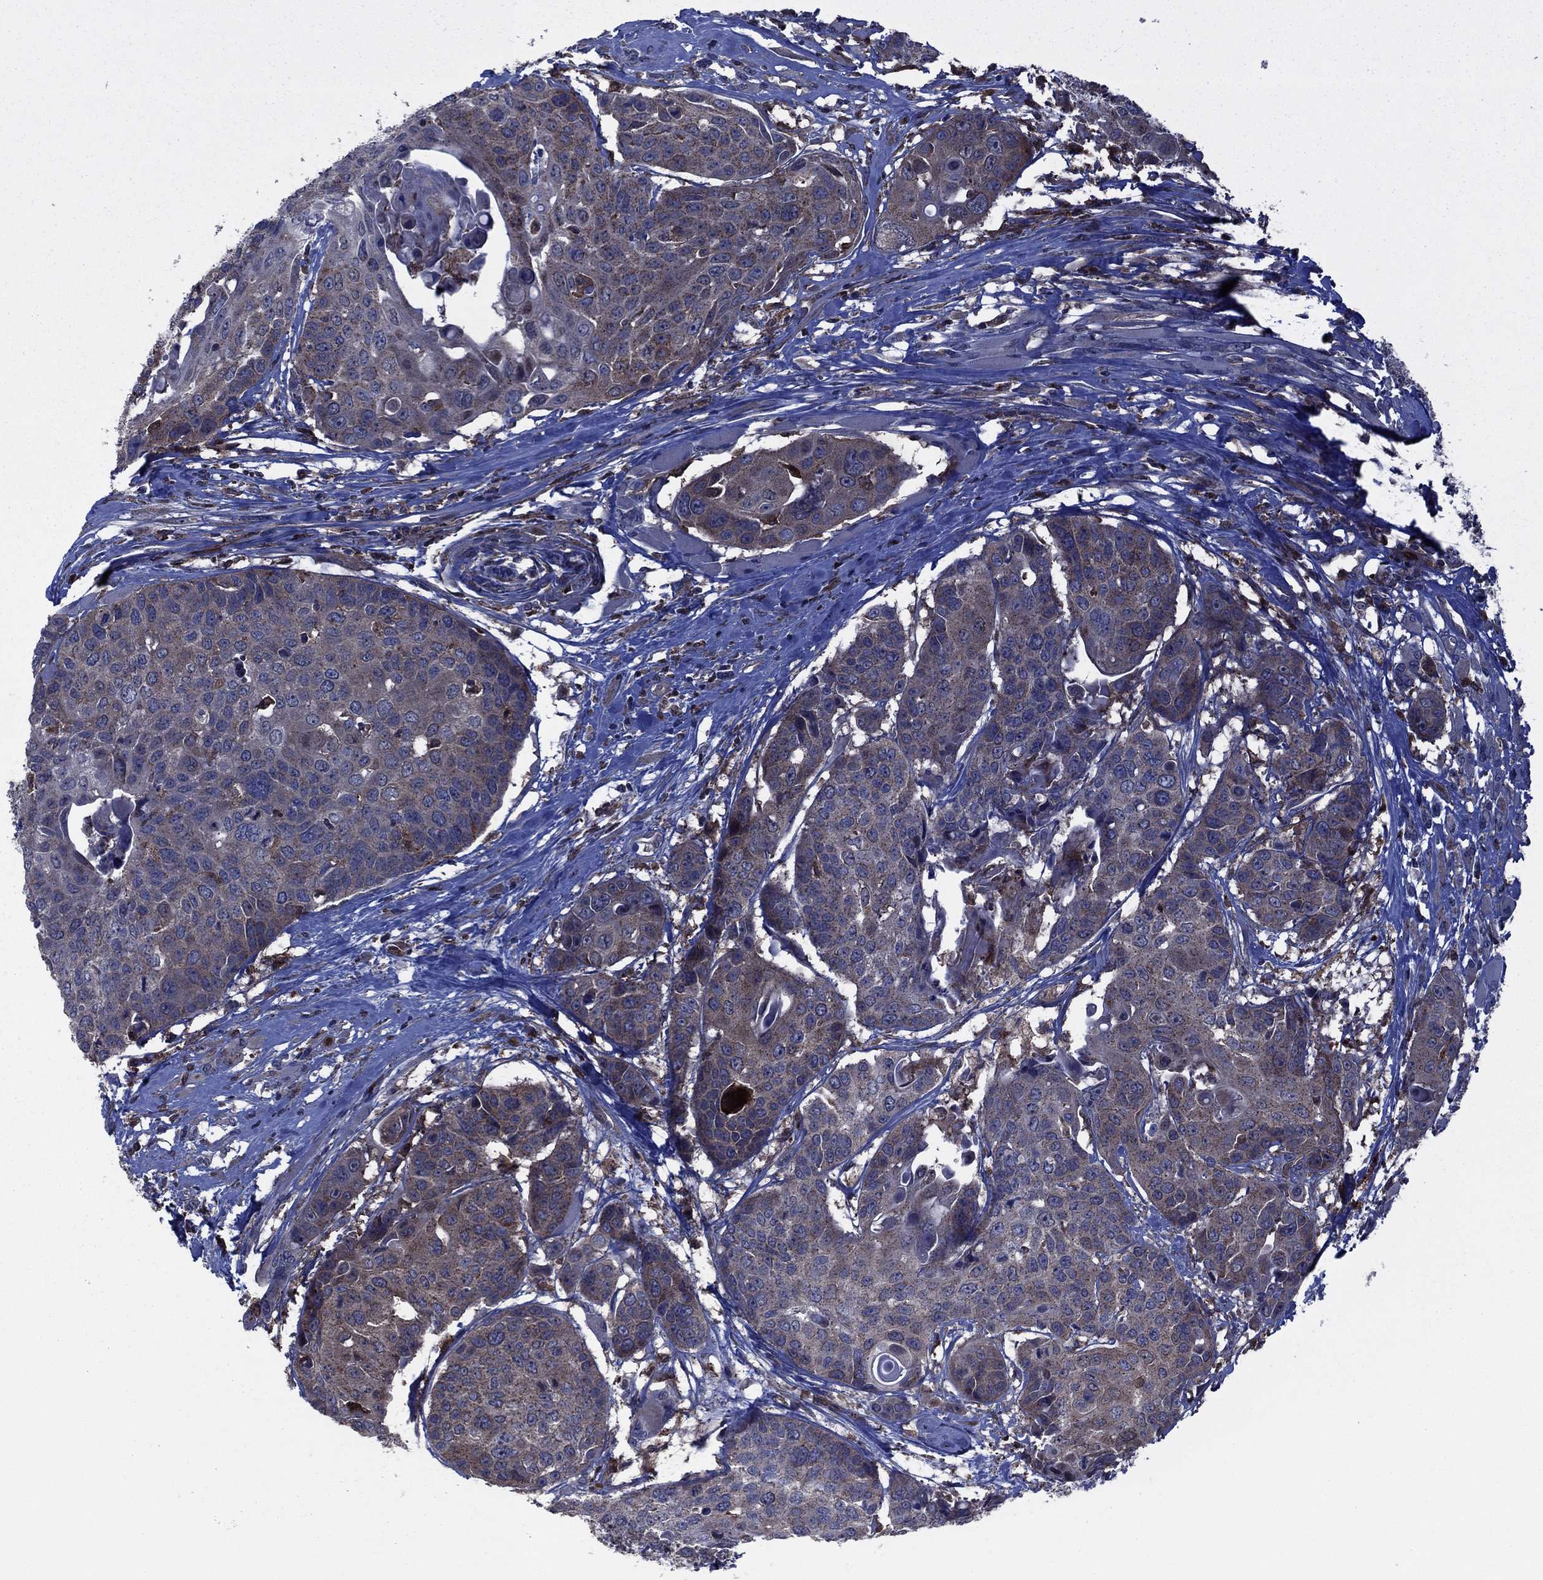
{"staining": {"intensity": "strong", "quantity": "25%-75%", "location": "cytoplasmic/membranous"}, "tissue": "head and neck cancer", "cell_type": "Tumor cells", "image_type": "cancer", "snomed": [{"axis": "morphology", "description": "Squamous cell carcinoma, NOS"}, {"axis": "topography", "description": "Oral tissue"}, {"axis": "topography", "description": "Head-Neck"}], "caption": "IHC of human head and neck squamous cell carcinoma exhibits high levels of strong cytoplasmic/membranous positivity in approximately 25%-75% of tumor cells.", "gene": "MEA1", "patient": {"sex": "male", "age": 56}}